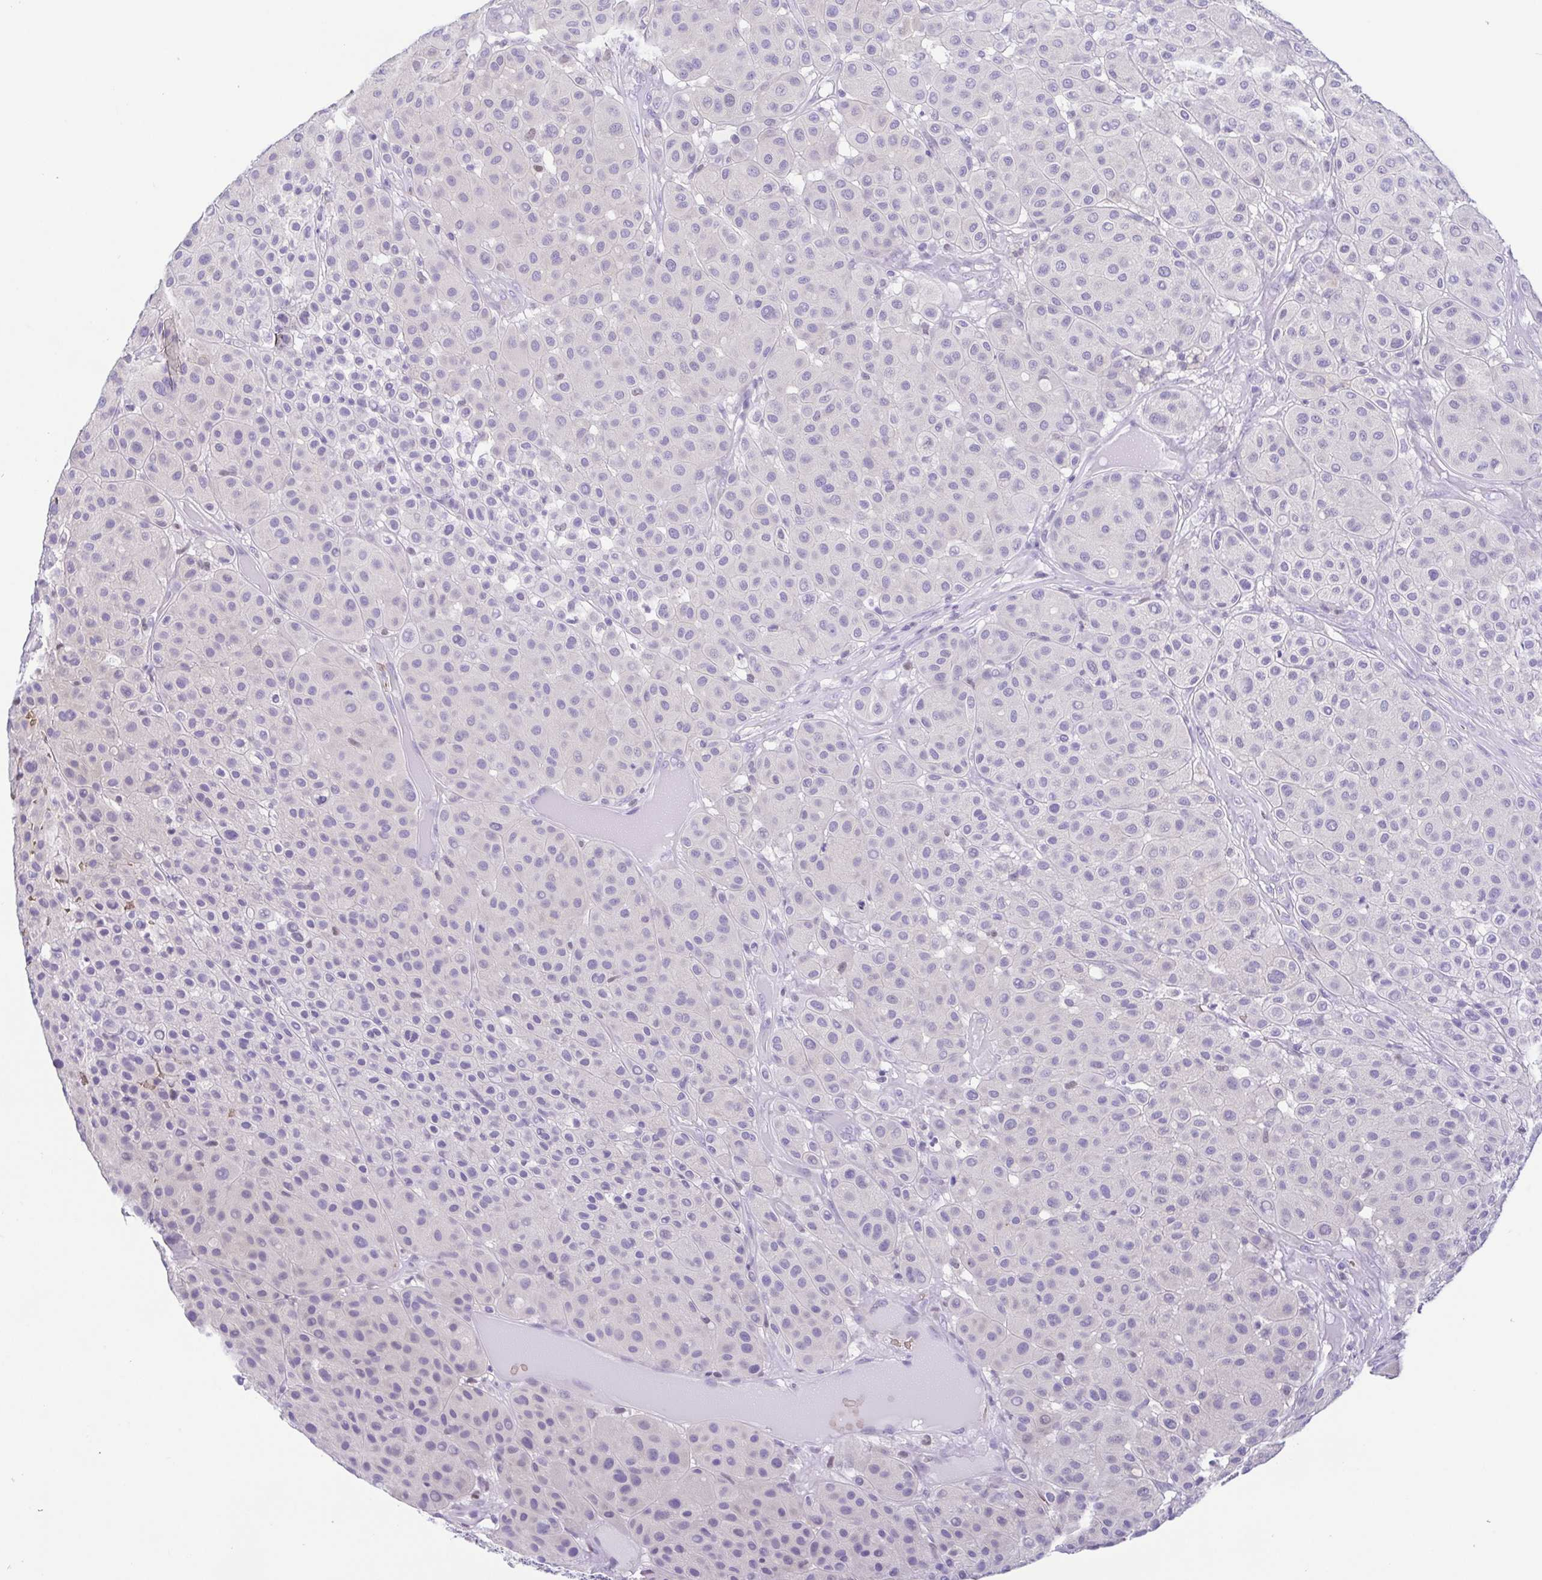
{"staining": {"intensity": "negative", "quantity": "none", "location": "none"}, "tissue": "melanoma", "cell_type": "Tumor cells", "image_type": "cancer", "snomed": [{"axis": "morphology", "description": "Malignant melanoma, Metastatic site"}, {"axis": "topography", "description": "Smooth muscle"}], "caption": "Tumor cells show no significant protein positivity in malignant melanoma (metastatic site).", "gene": "EPB42", "patient": {"sex": "male", "age": 41}}